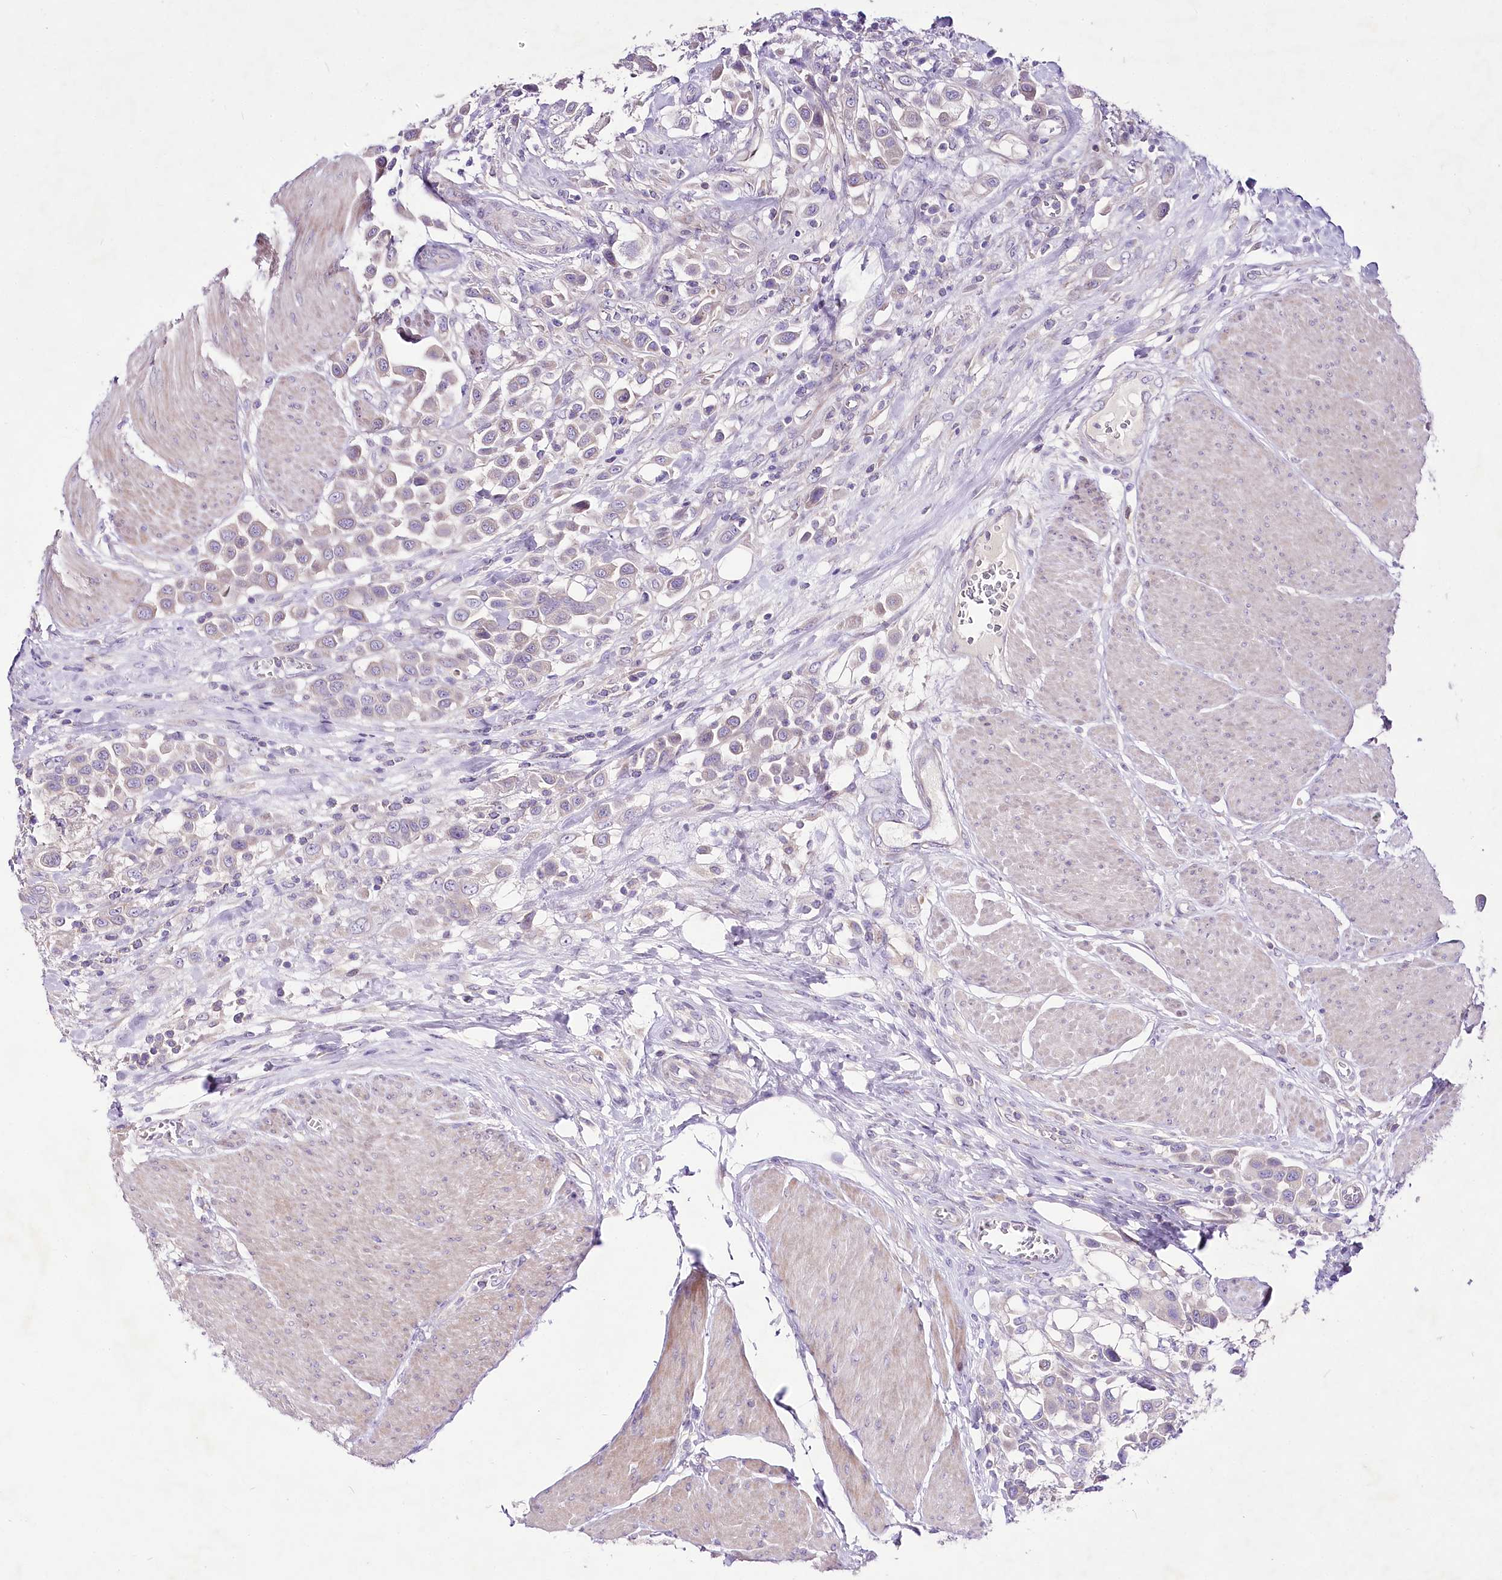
{"staining": {"intensity": "negative", "quantity": "none", "location": "none"}, "tissue": "urothelial cancer", "cell_type": "Tumor cells", "image_type": "cancer", "snomed": [{"axis": "morphology", "description": "Urothelial carcinoma, High grade"}, {"axis": "topography", "description": "Urinary bladder"}], "caption": "Immunohistochemistry photomicrograph of urothelial cancer stained for a protein (brown), which shows no expression in tumor cells.", "gene": "LRRC14B", "patient": {"sex": "male", "age": 50}}